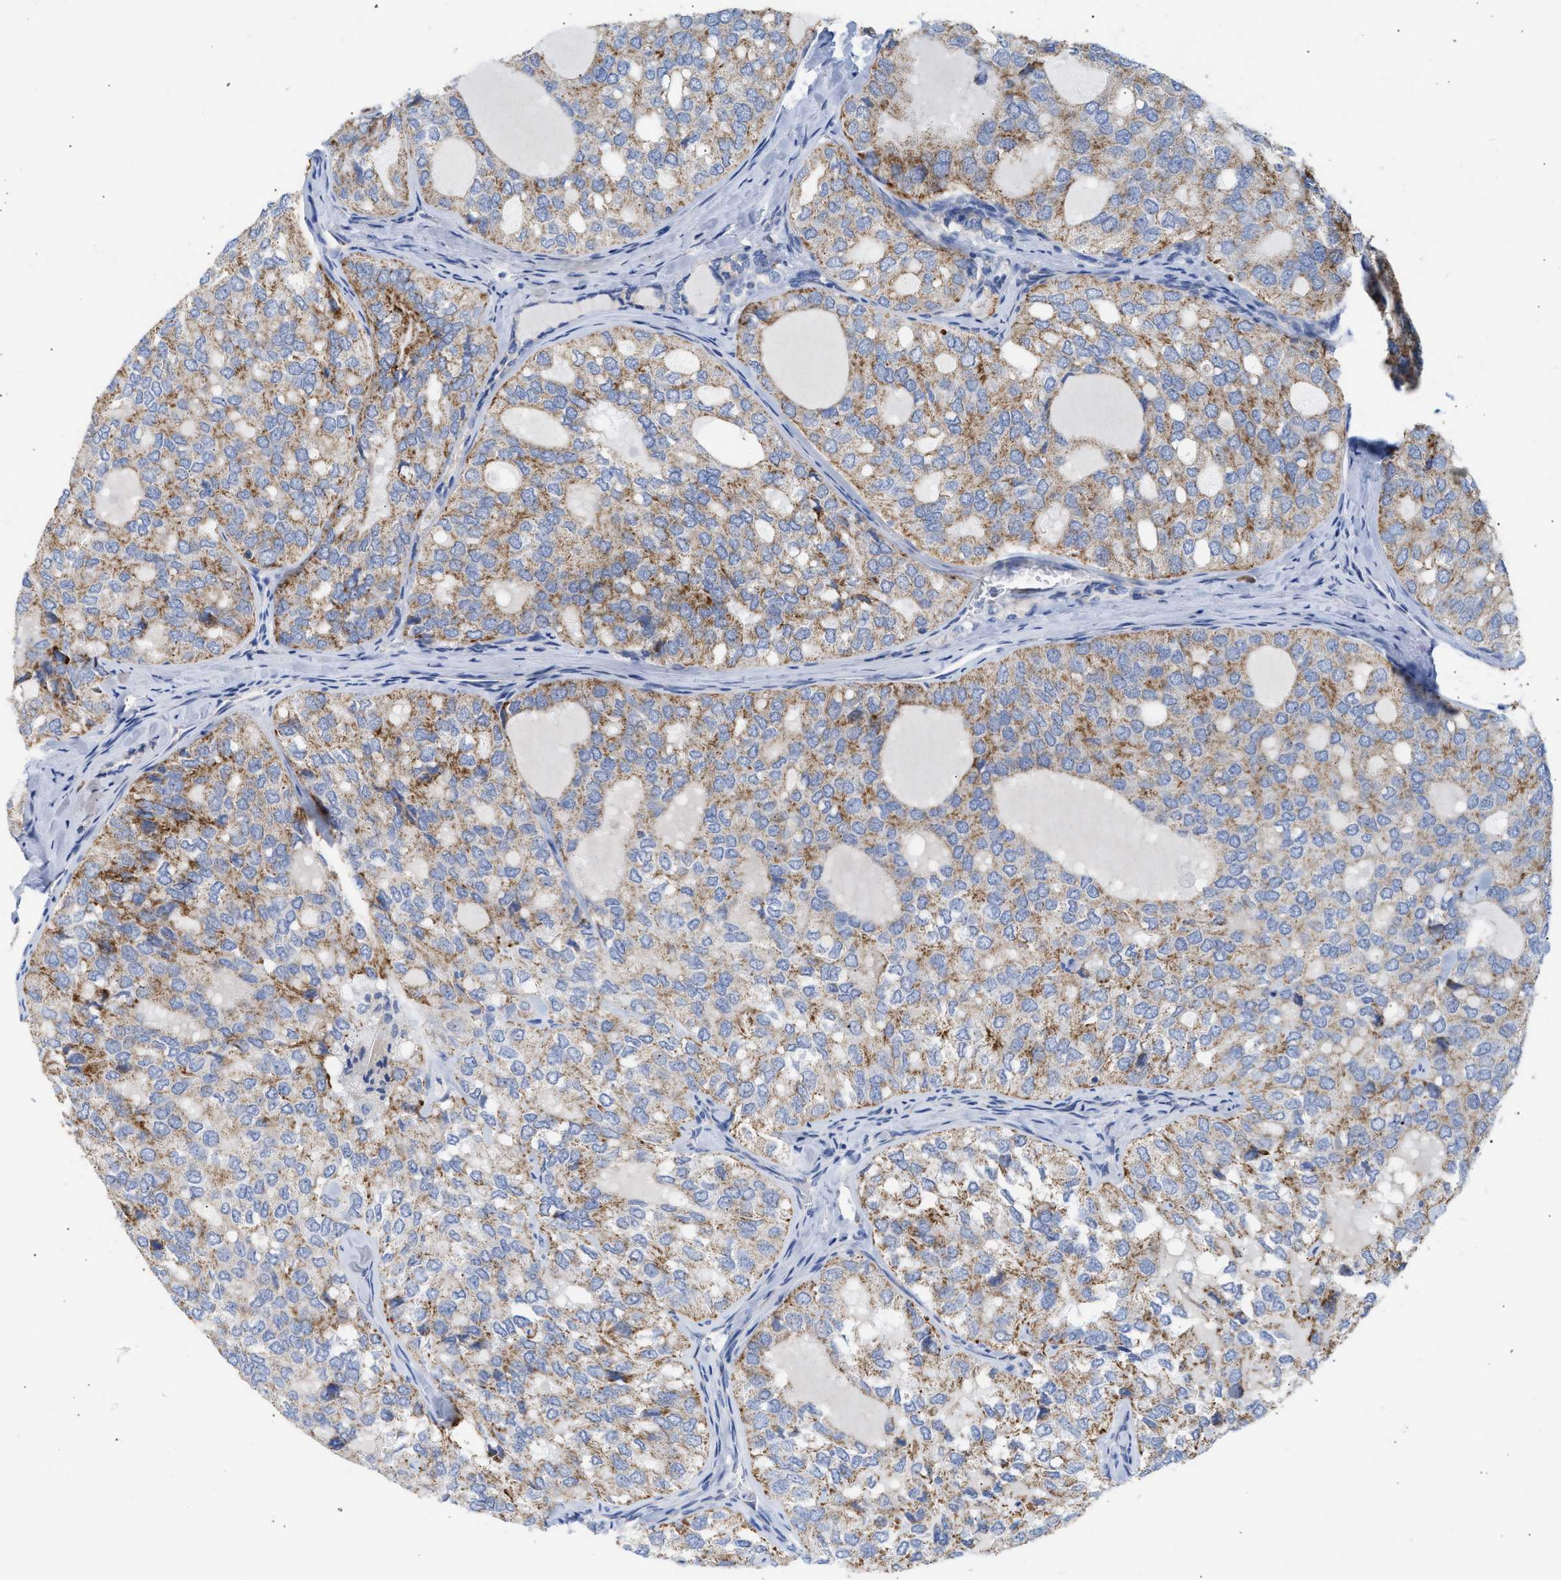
{"staining": {"intensity": "moderate", "quantity": ">75%", "location": "cytoplasmic/membranous"}, "tissue": "thyroid cancer", "cell_type": "Tumor cells", "image_type": "cancer", "snomed": [{"axis": "morphology", "description": "Follicular adenoma carcinoma, NOS"}, {"axis": "topography", "description": "Thyroid gland"}], "caption": "IHC of human thyroid follicular adenoma carcinoma displays medium levels of moderate cytoplasmic/membranous positivity in about >75% of tumor cells.", "gene": "ACOT13", "patient": {"sex": "male", "age": 75}}